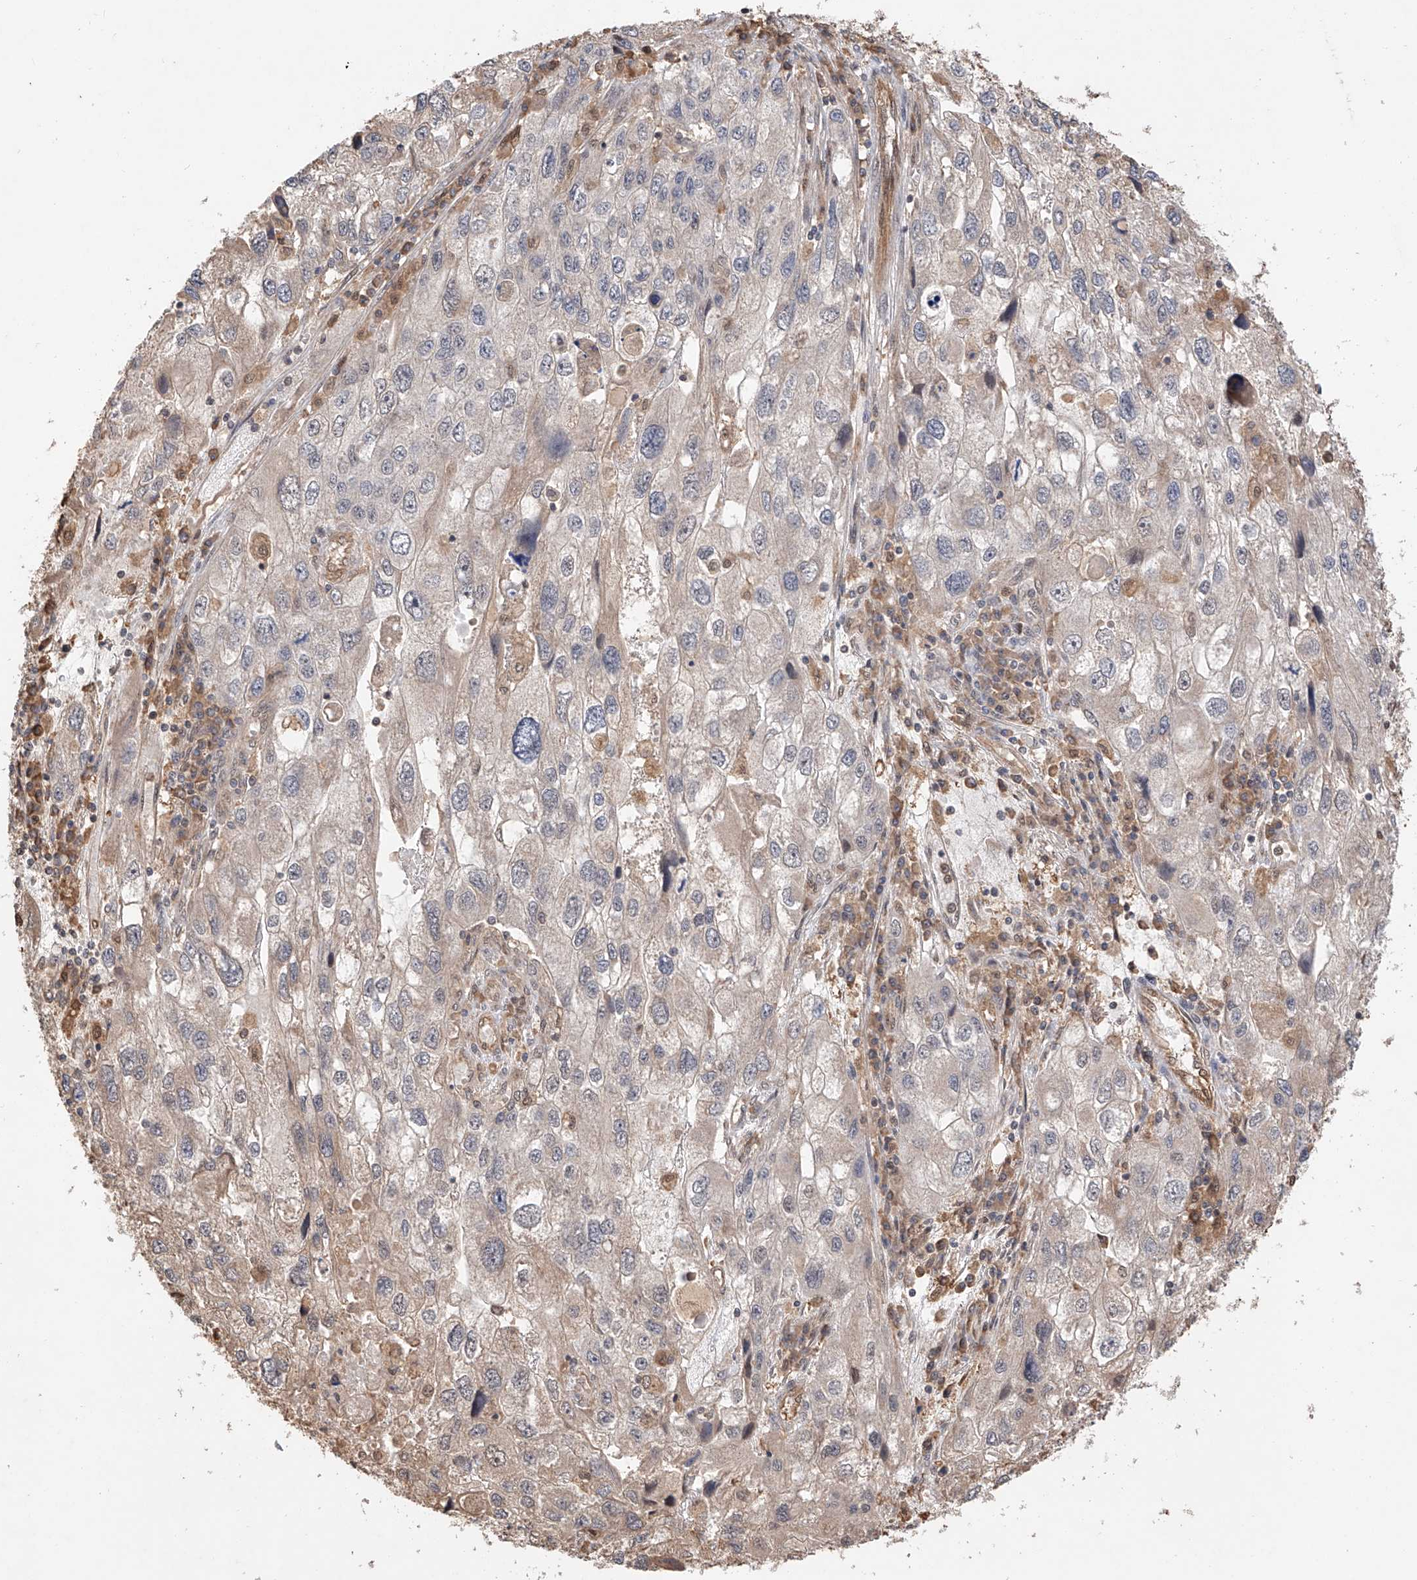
{"staining": {"intensity": "negative", "quantity": "none", "location": "none"}, "tissue": "endometrial cancer", "cell_type": "Tumor cells", "image_type": "cancer", "snomed": [{"axis": "morphology", "description": "Adenocarcinoma, NOS"}, {"axis": "topography", "description": "Endometrium"}], "caption": "High magnification brightfield microscopy of endometrial adenocarcinoma stained with DAB (3,3'-diaminobenzidine) (brown) and counterstained with hematoxylin (blue): tumor cells show no significant positivity.", "gene": "RILPL2", "patient": {"sex": "female", "age": 49}}